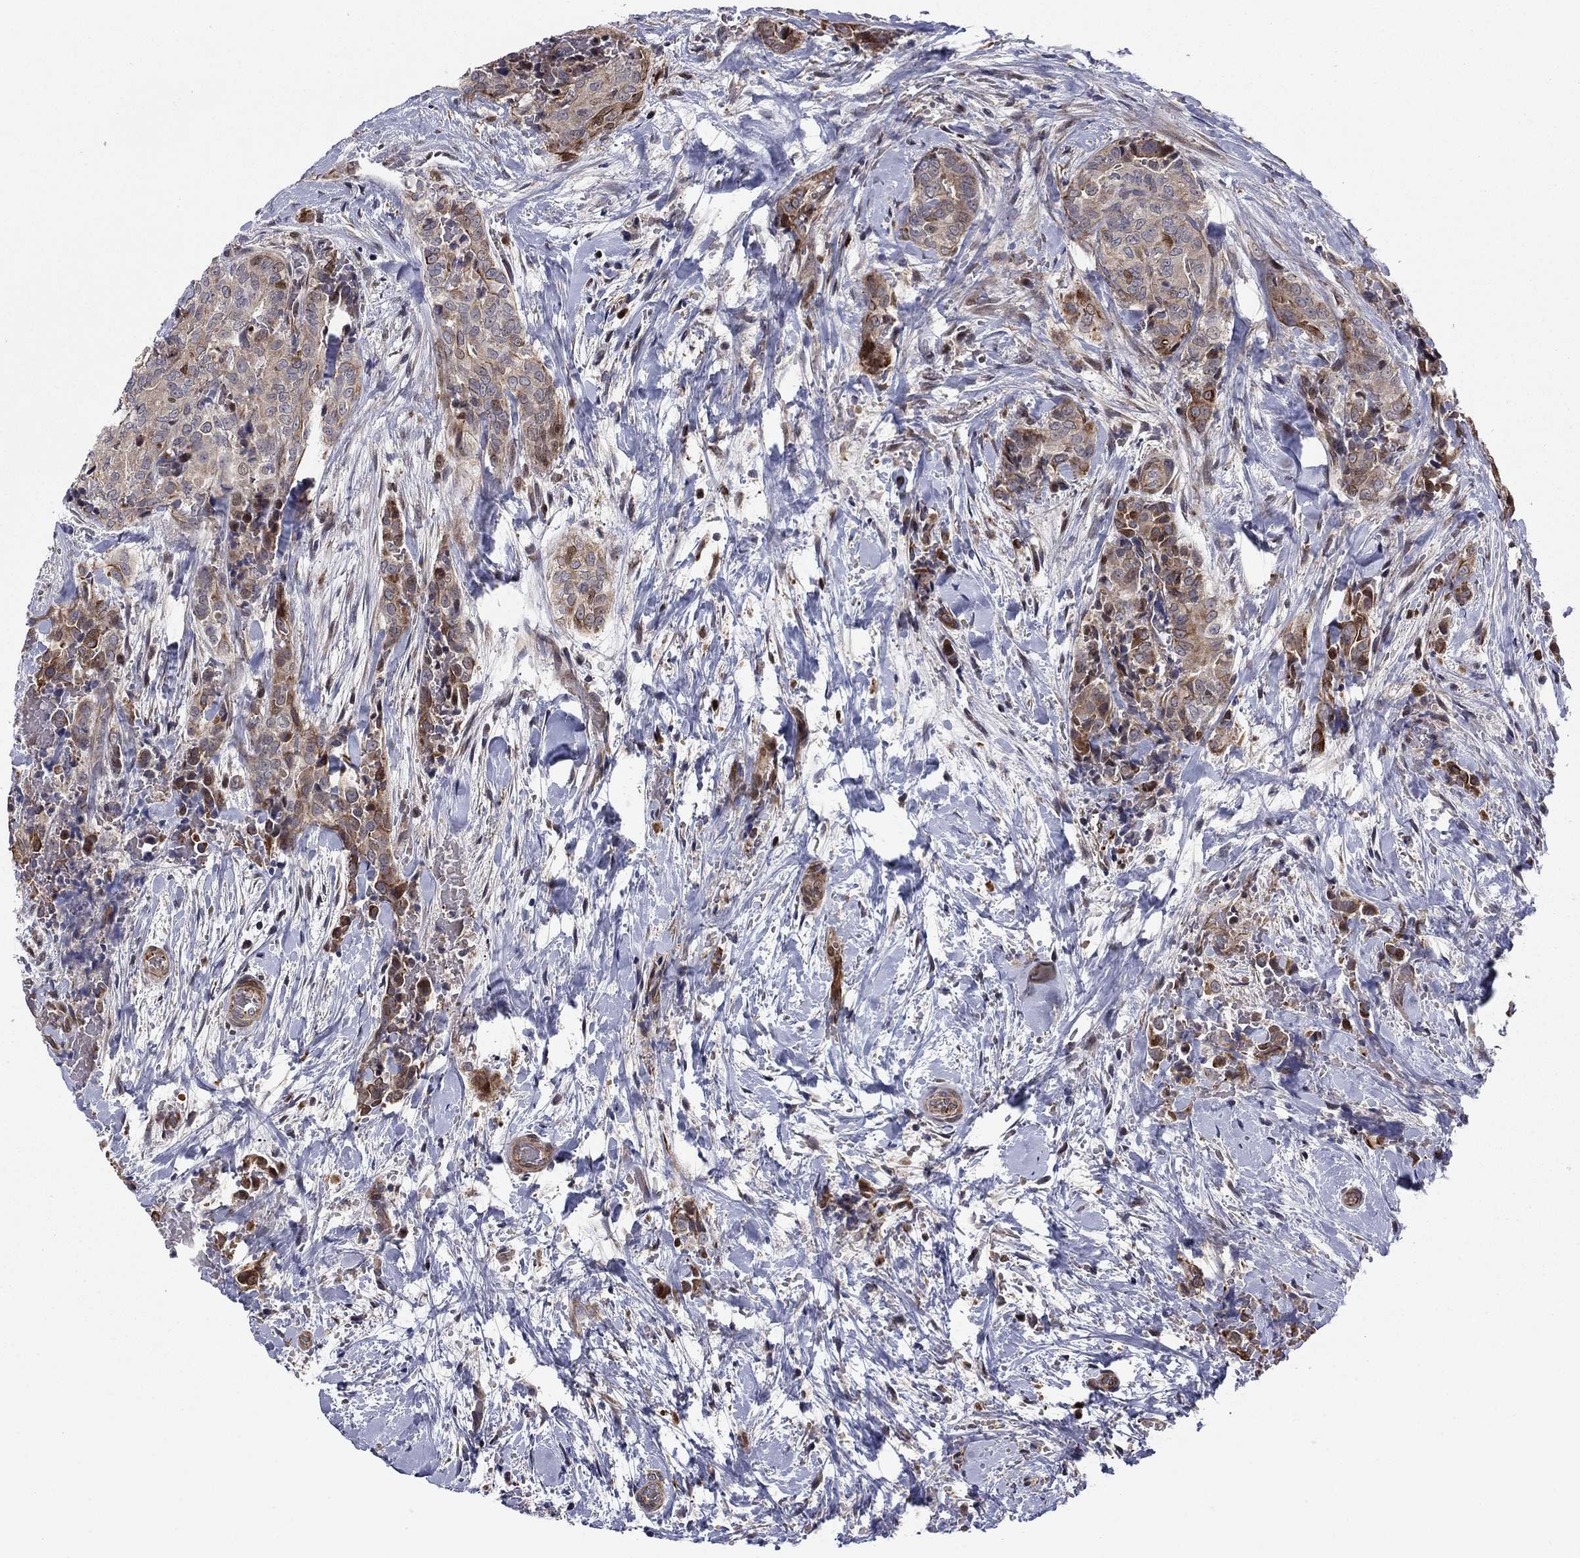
{"staining": {"intensity": "strong", "quantity": "<25%", "location": "cytoplasmic/membranous"}, "tissue": "thyroid cancer", "cell_type": "Tumor cells", "image_type": "cancer", "snomed": [{"axis": "morphology", "description": "Papillary adenocarcinoma, NOS"}, {"axis": "topography", "description": "Thyroid gland"}], "caption": "Immunohistochemical staining of human papillary adenocarcinoma (thyroid) exhibits medium levels of strong cytoplasmic/membranous positivity in about <25% of tumor cells.", "gene": "BCL11A", "patient": {"sex": "male", "age": 61}}